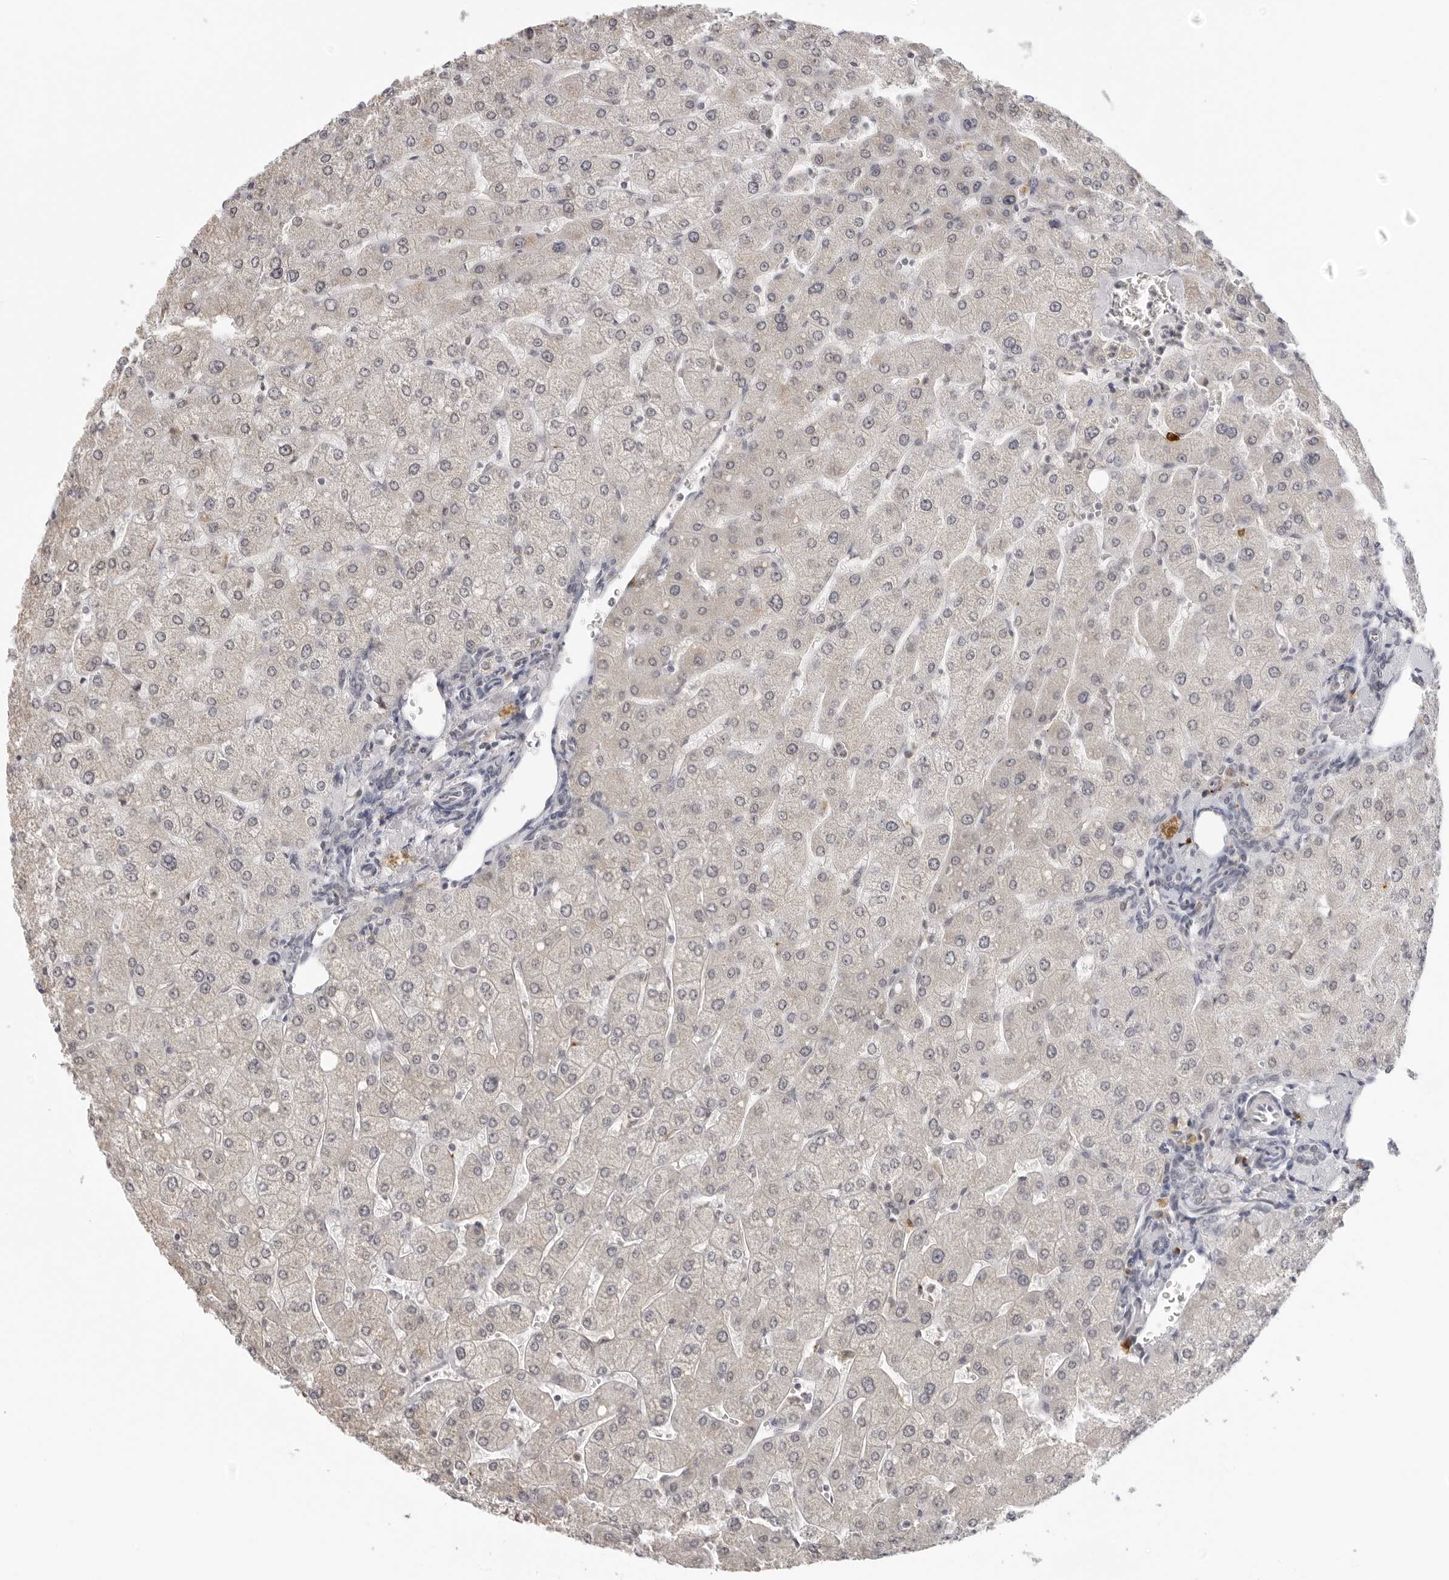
{"staining": {"intensity": "negative", "quantity": "none", "location": "none"}, "tissue": "liver", "cell_type": "Cholangiocytes", "image_type": "normal", "snomed": [{"axis": "morphology", "description": "Normal tissue, NOS"}, {"axis": "topography", "description": "Liver"}], "caption": "Protein analysis of unremarkable liver exhibits no significant positivity in cholangiocytes.", "gene": "MSH6", "patient": {"sex": "male", "age": 55}}